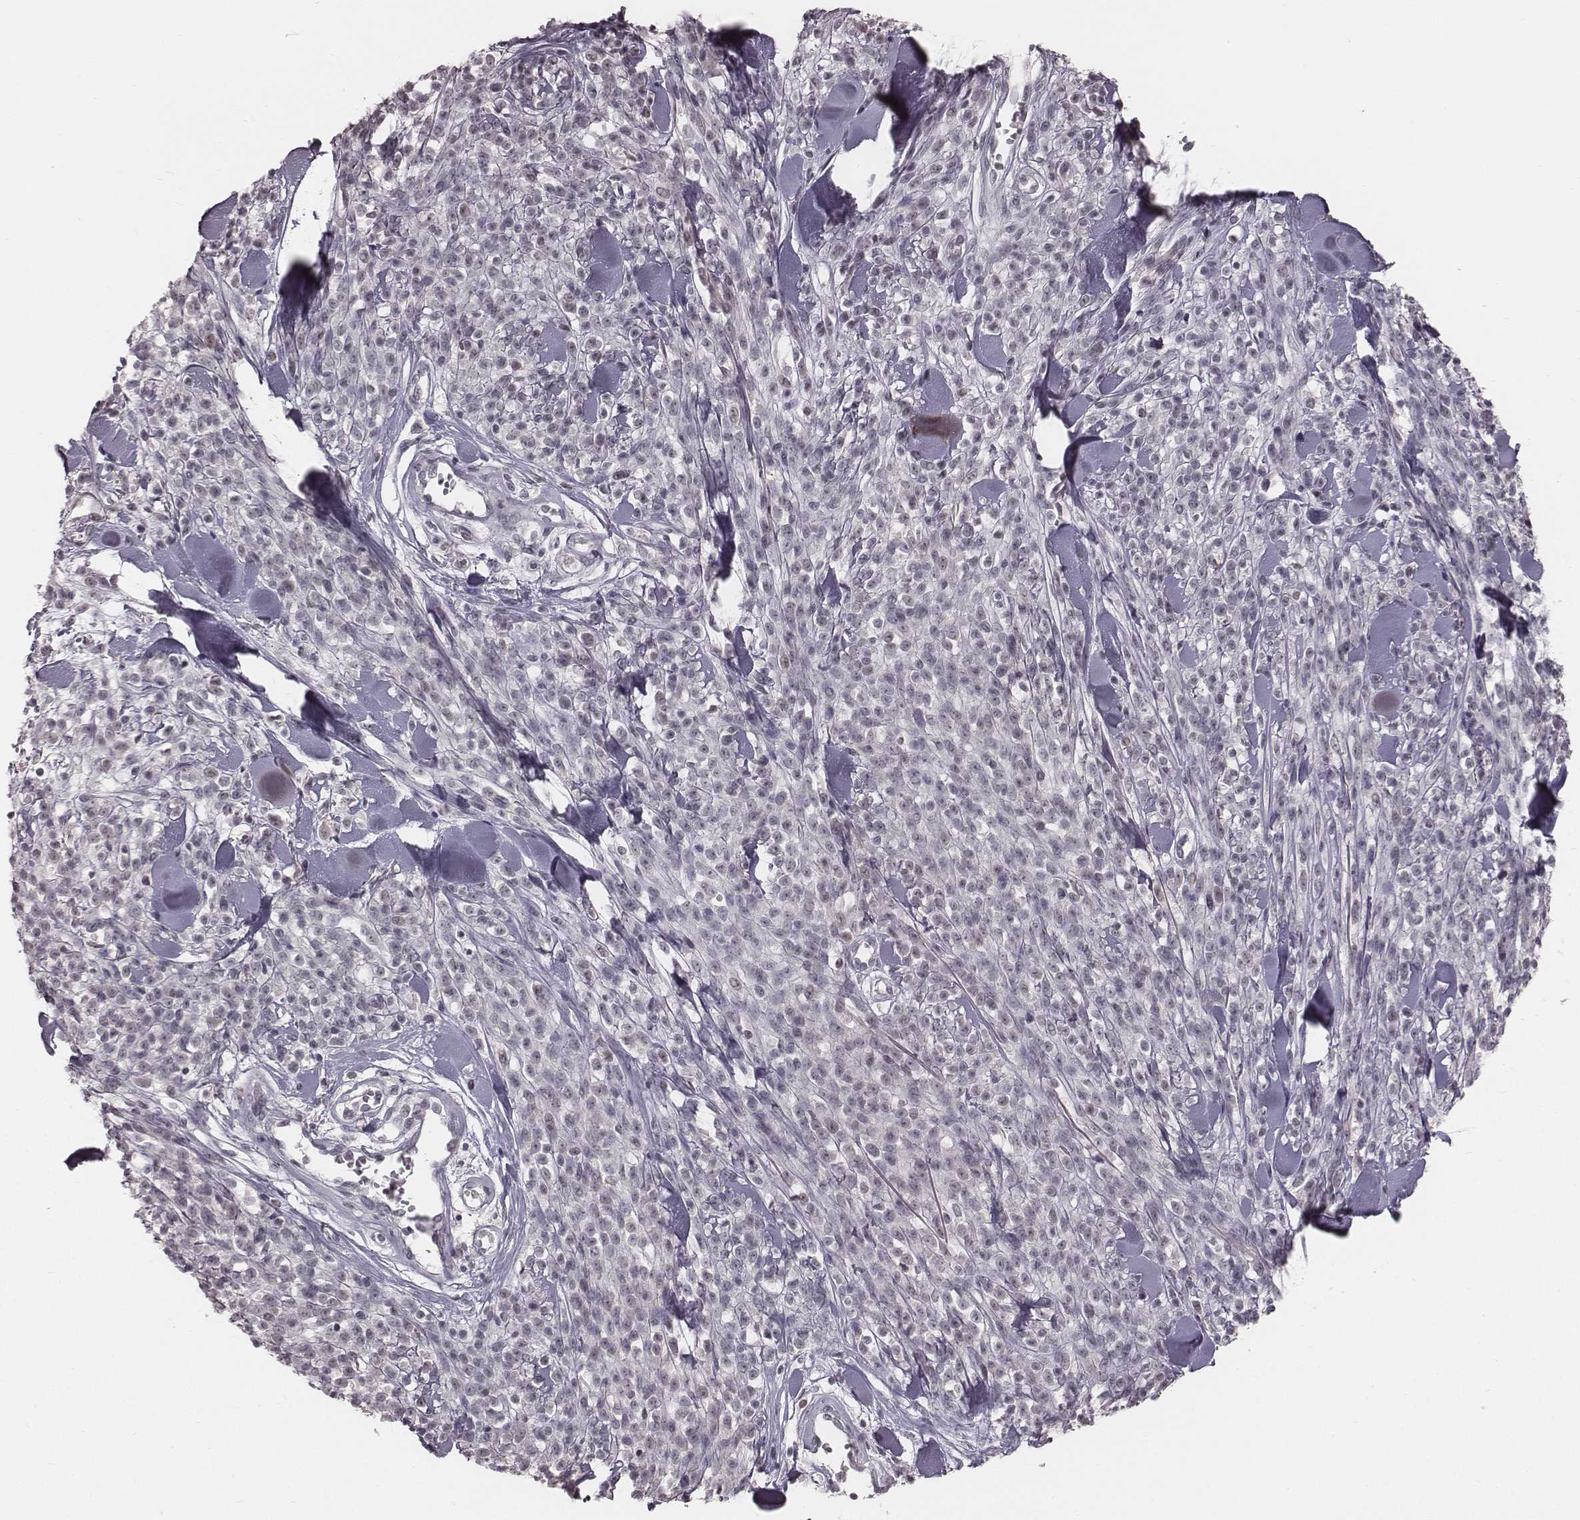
{"staining": {"intensity": "negative", "quantity": "none", "location": "none"}, "tissue": "melanoma", "cell_type": "Tumor cells", "image_type": "cancer", "snomed": [{"axis": "morphology", "description": "Malignant melanoma, NOS"}, {"axis": "topography", "description": "Skin"}, {"axis": "topography", "description": "Skin of trunk"}], "caption": "Histopathology image shows no significant protein expression in tumor cells of malignant melanoma.", "gene": "IQCG", "patient": {"sex": "male", "age": 74}}